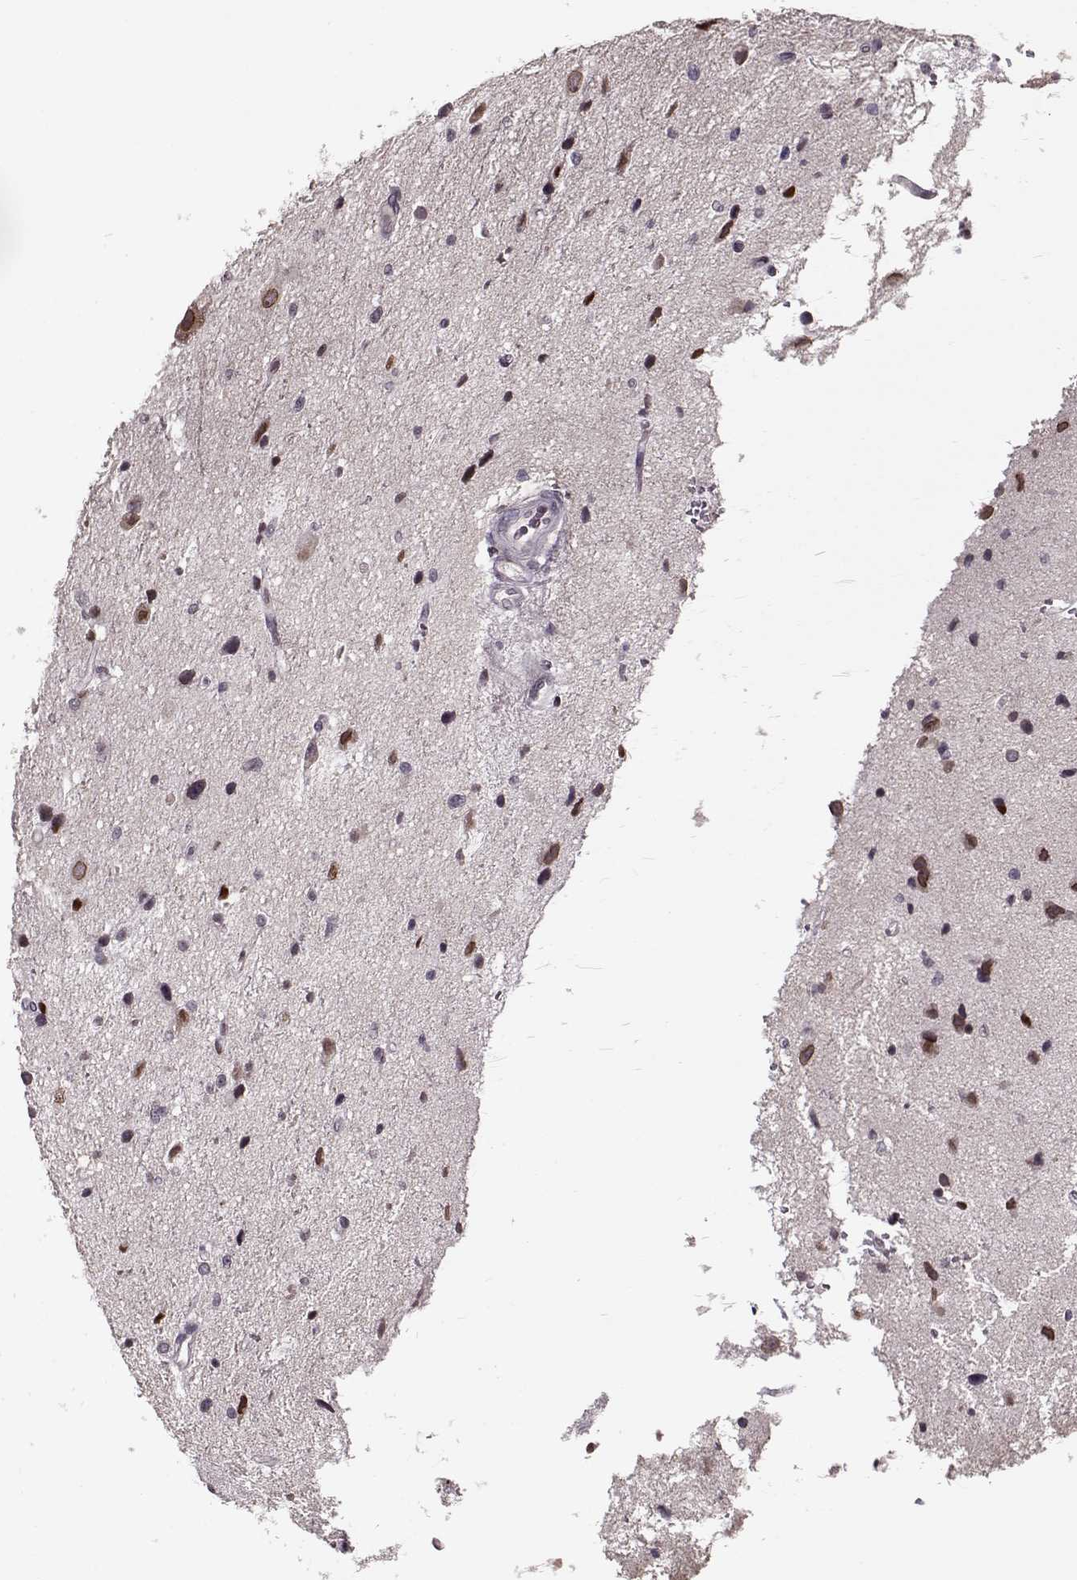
{"staining": {"intensity": "negative", "quantity": "none", "location": "none"}, "tissue": "glioma", "cell_type": "Tumor cells", "image_type": "cancer", "snomed": [{"axis": "morphology", "description": "Glioma, malignant, Low grade"}, {"axis": "topography", "description": "Brain"}], "caption": "High power microscopy image of an immunohistochemistry (IHC) histopathology image of glioma, revealing no significant staining in tumor cells.", "gene": "DNAI3", "patient": {"sex": "female", "age": 32}}